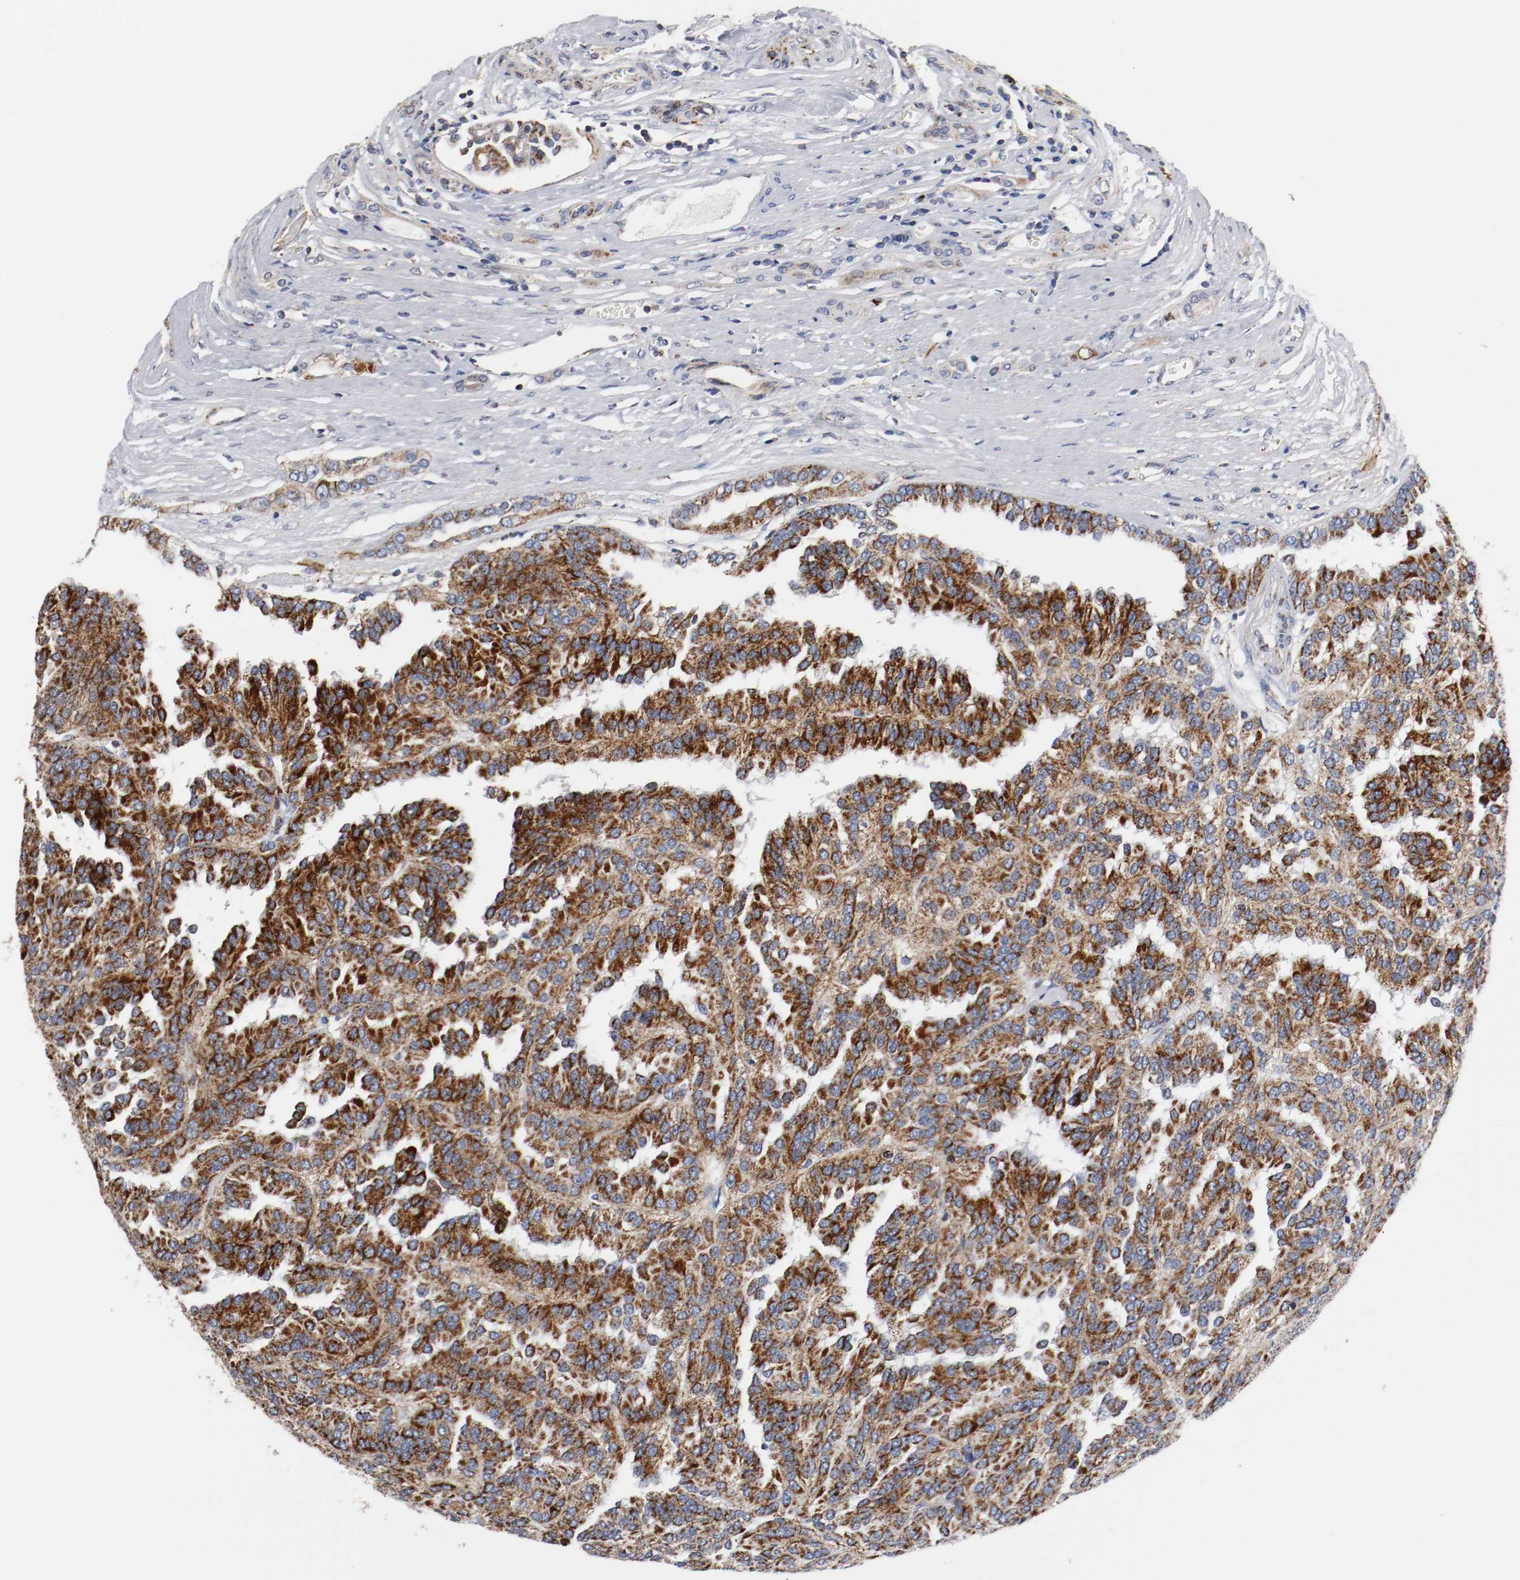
{"staining": {"intensity": "strong", "quantity": ">75%", "location": "cytoplasmic/membranous"}, "tissue": "renal cancer", "cell_type": "Tumor cells", "image_type": "cancer", "snomed": [{"axis": "morphology", "description": "Adenocarcinoma, NOS"}, {"axis": "topography", "description": "Kidney"}], "caption": "This histopathology image shows IHC staining of renal cancer, with high strong cytoplasmic/membranous staining in about >75% of tumor cells.", "gene": "TUBD1", "patient": {"sex": "male", "age": 46}}